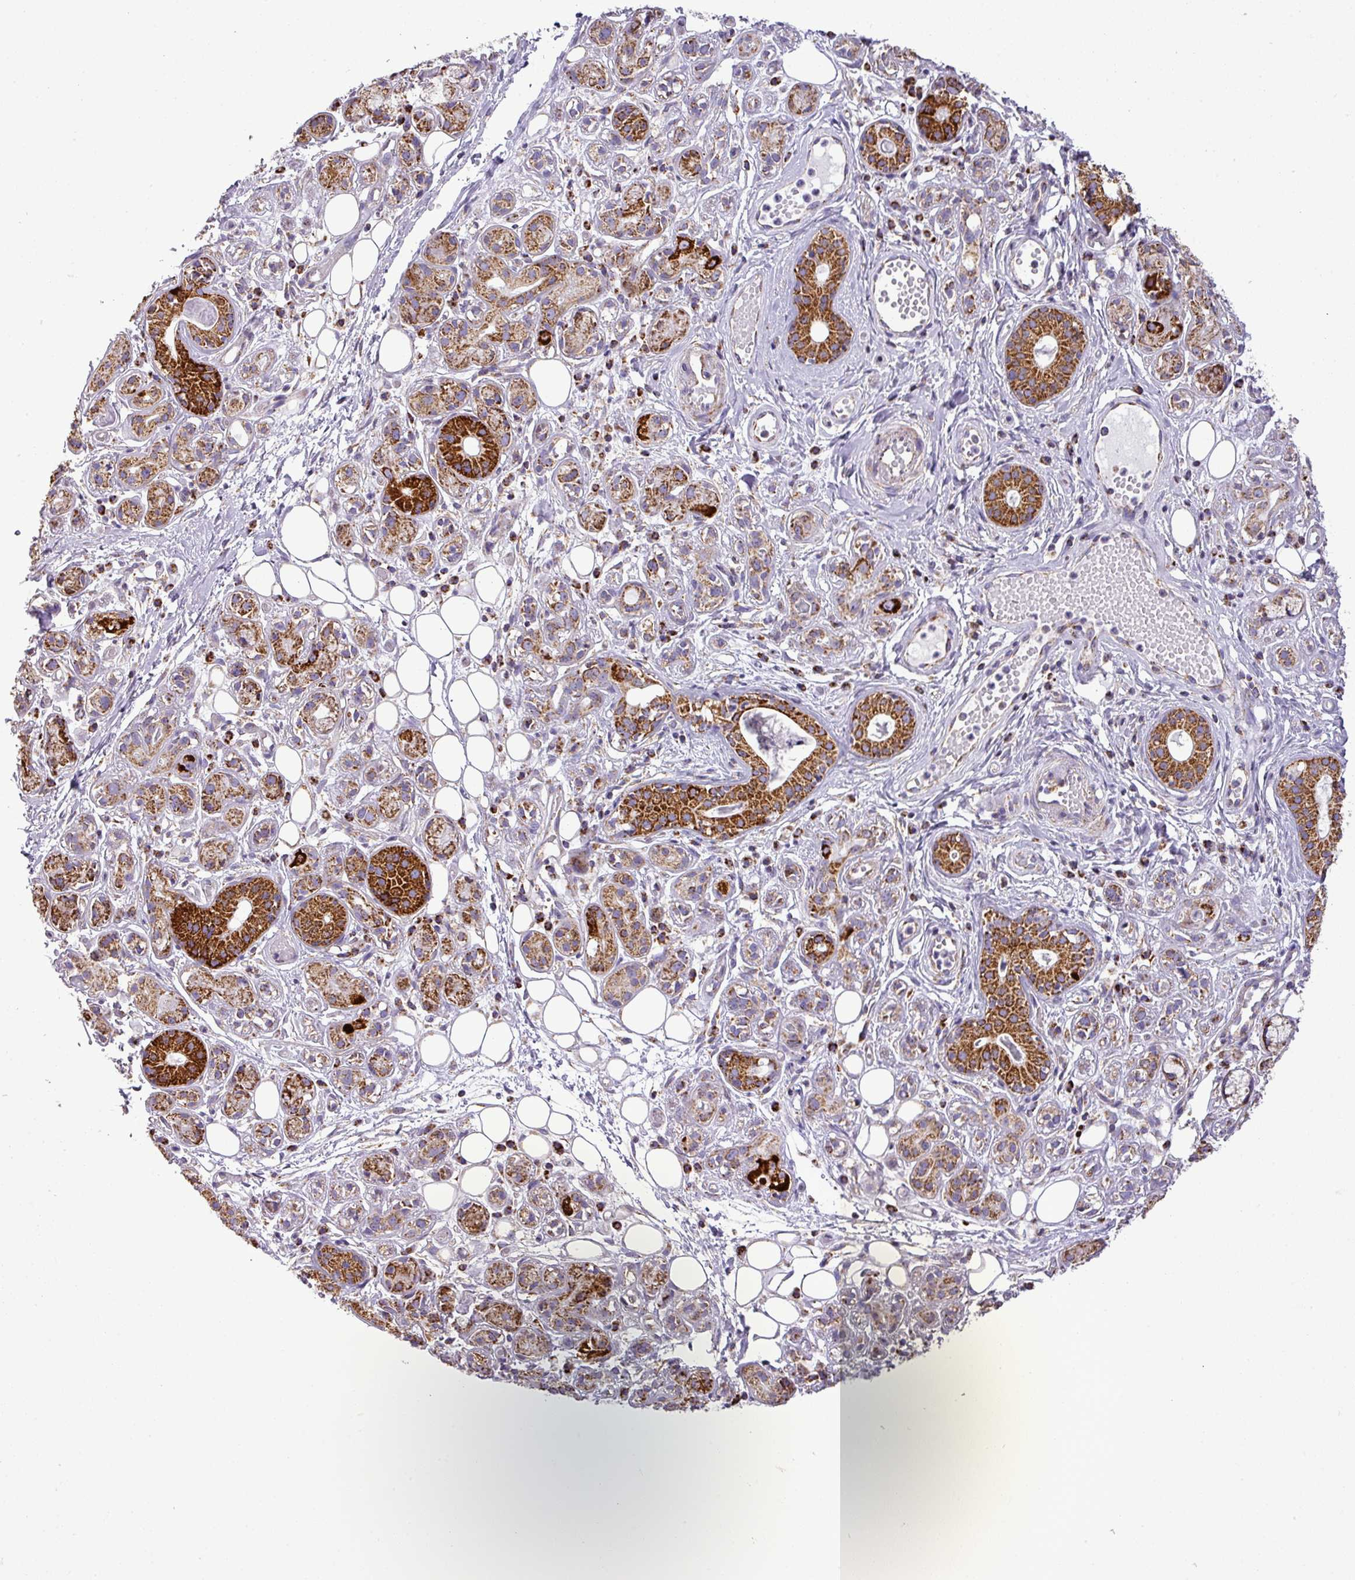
{"staining": {"intensity": "strong", "quantity": ">75%", "location": "cytoplasmic/membranous"}, "tissue": "salivary gland", "cell_type": "Glandular cells", "image_type": "normal", "snomed": [{"axis": "morphology", "description": "Normal tissue, NOS"}, {"axis": "topography", "description": "Salivary gland"}], "caption": "DAB (3,3'-diaminobenzidine) immunohistochemical staining of unremarkable salivary gland shows strong cytoplasmic/membranous protein staining in about >75% of glandular cells. The staining was performed using DAB to visualize the protein expression in brown, while the nuclei were stained in blue with hematoxylin (Magnification: 20x).", "gene": "ZNF81", "patient": {"sex": "male", "age": 54}}